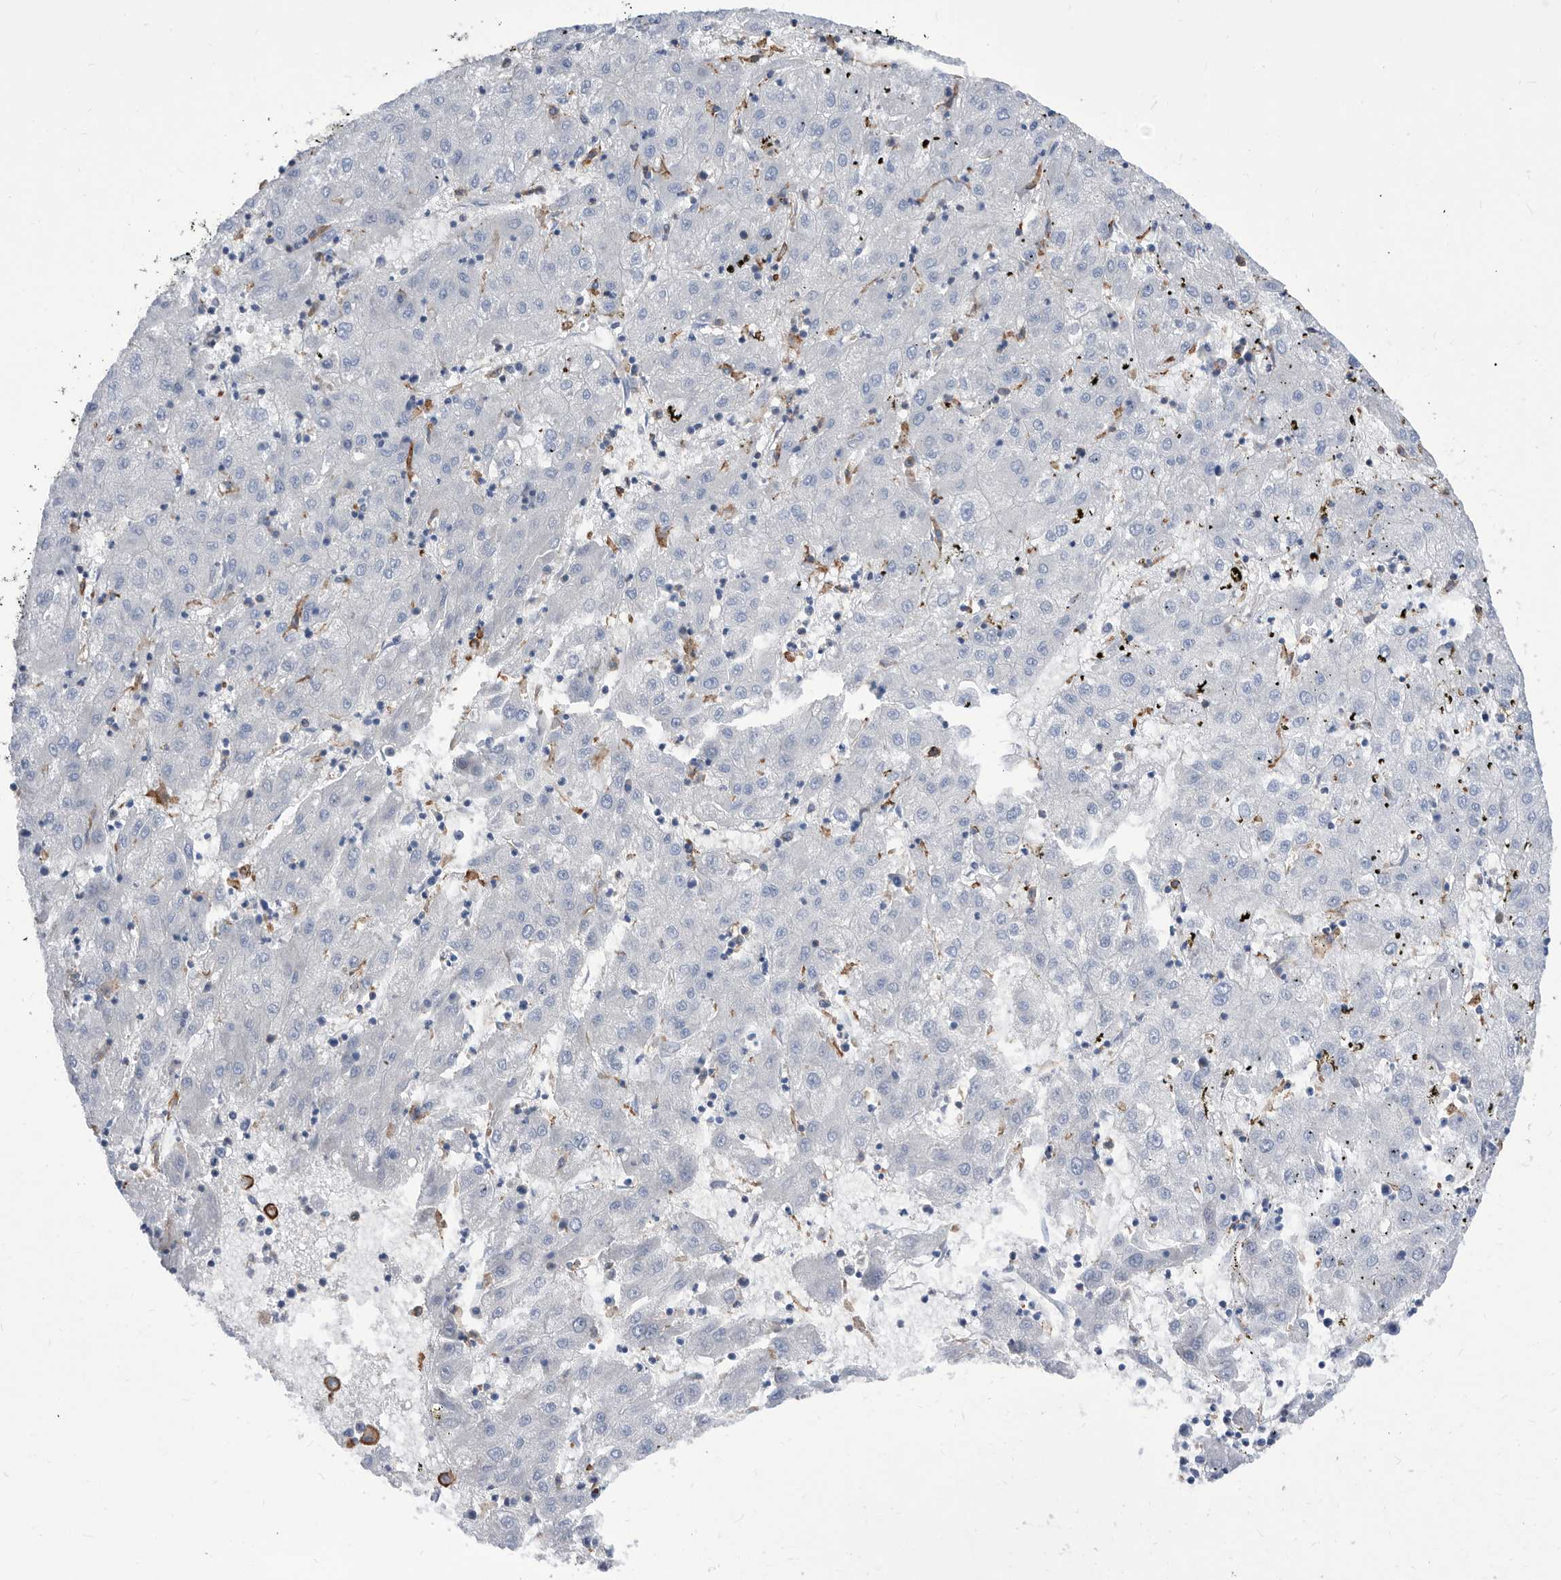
{"staining": {"intensity": "negative", "quantity": "none", "location": "none"}, "tissue": "liver cancer", "cell_type": "Tumor cells", "image_type": "cancer", "snomed": [{"axis": "morphology", "description": "Carcinoma, Hepatocellular, NOS"}, {"axis": "topography", "description": "Liver"}], "caption": "Immunohistochemical staining of human liver hepatocellular carcinoma demonstrates no significant positivity in tumor cells. The staining is performed using DAB brown chromogen with nuclei counter-stained in using hematoxylin.", "gene": "SMG7", "patient": {"sex": "male", "age": 72}}